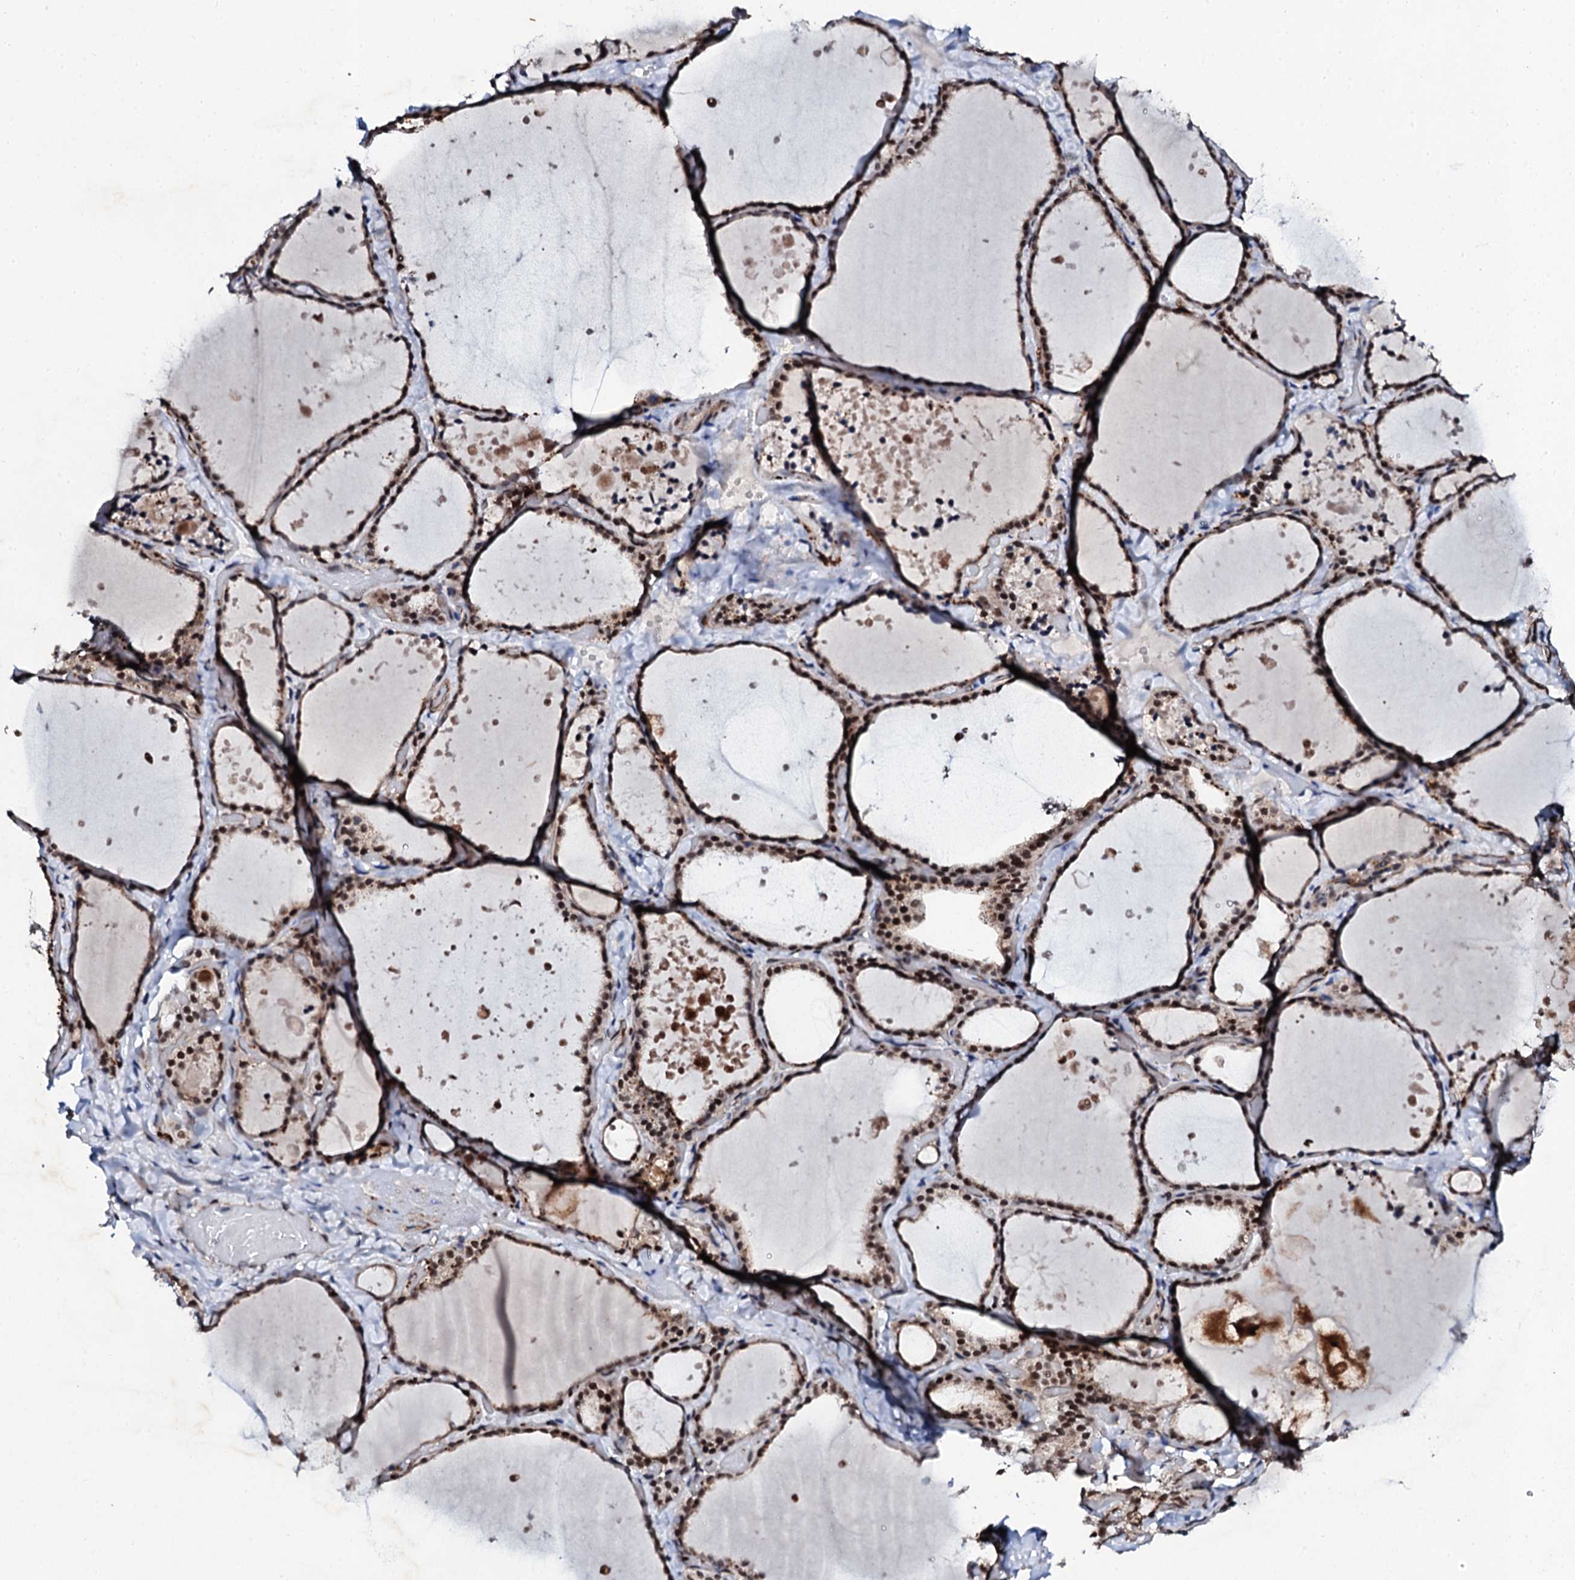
{"staining": {"intensity": "strong", "quantity": ">75%", "location": "nuclear"}, "tissue": "thyroid gland", "cell_type": "Glandular cells", "image_type": "normal", "snomed": [{"axis": "morphology", "description": "Normal tissue, NOS"}, {"axis": "topography", "description": "Thyroid gland"}], "caption": "Protein staining reveals strong nuclear positivity in about >75% of glandular cells in benign thyroid gland.", "gene": "CSTF3", "patient": {"sex": "female", "age": 44}}